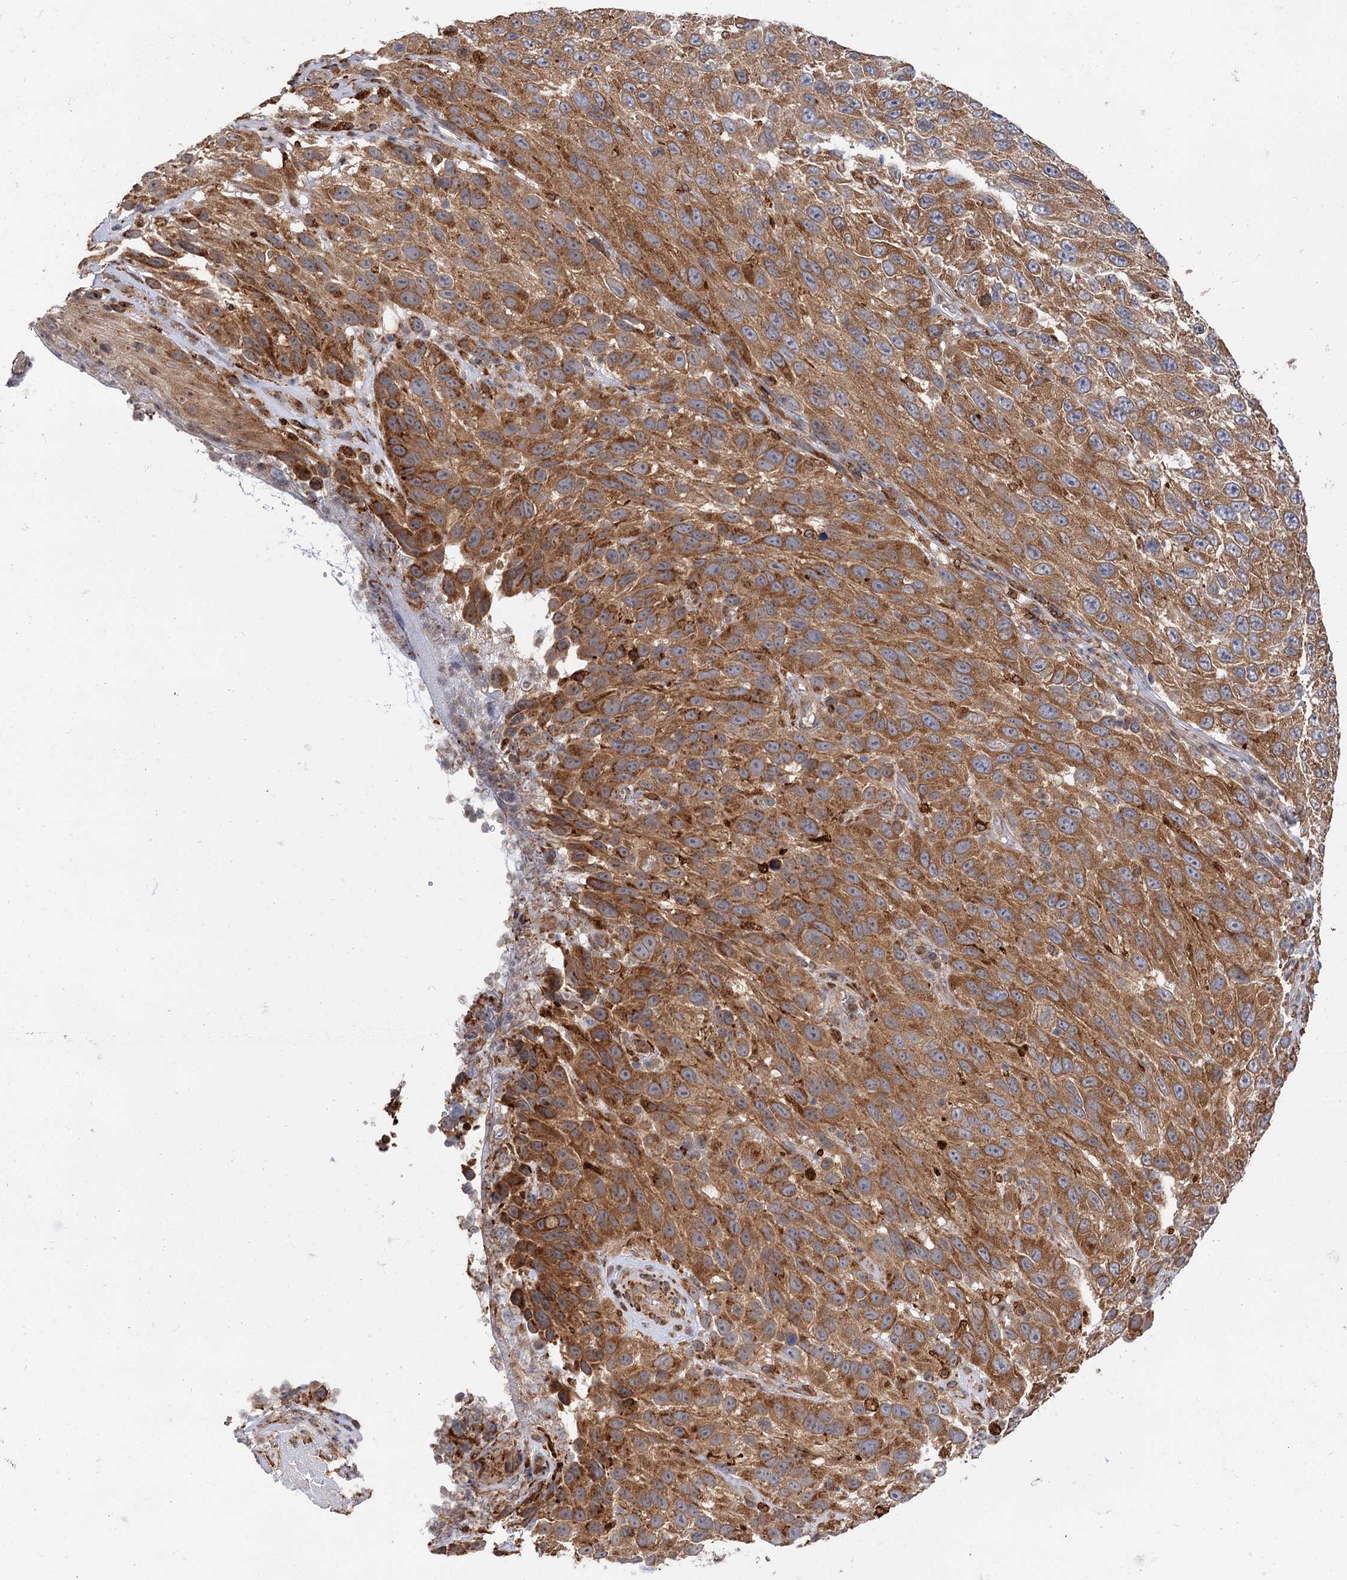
{"staining": {"intensity": "strong", "quantity": ">75%", "location": "cytoplasmic/membranous"}, "tissue": "melanoma", "cell_type": "Tumor cells", "image_type": "cancer", "snomed": [{"axis": "morphology", "description": "Malignant melanoma, NOS"}, {"axis": "topography", "description": "Skin"}], "caption": "Protein staining of melanoma tissue displays strong cytoplasmic/membranous positivity in approximately >75% of tumor cells. (DAB IHC, brown staining for protein, blue staining for nuclei).", "gene": "PPIP5K2", "patient": {"sex": "female", "age": 96}}